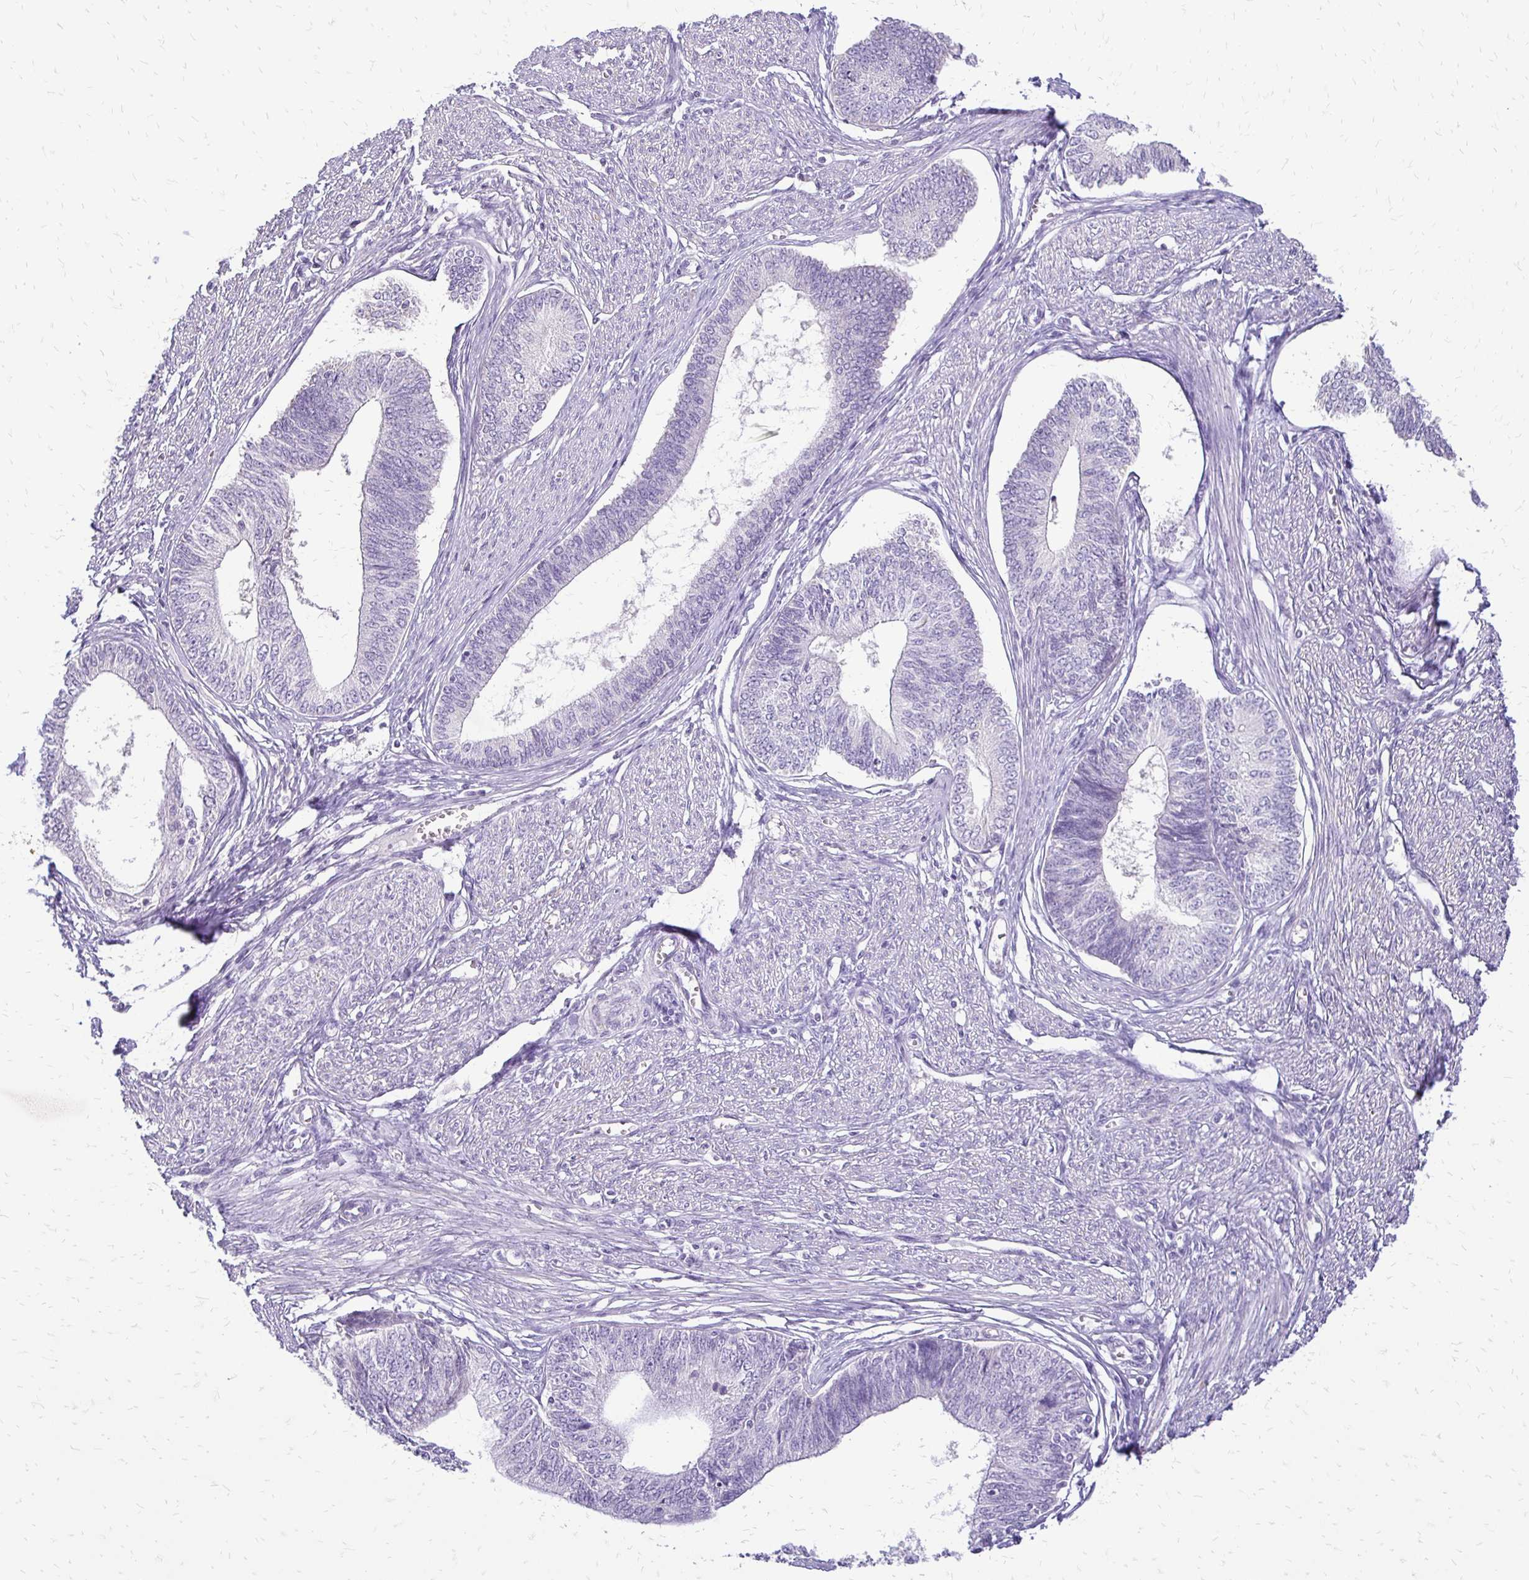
{"staining": {"intensity": "negative", "quantity": "none", "location": "none"}, "tissue": "endometrial cancer", "cell_type": "Tumor cells", "image_type": "cancer", "snomed": [{"axis": "morphology", "description": "Adenocarcinoma, NOS"}, {"axis": "topography", "description": "Endometrium"}], "caption": "This is a photomicrograph of immunohistochemistry (IHC) staining of endometrial adenocarcinoma, which shows no staining in tumor cells. (DAB (3,3'-diaminobenzidine) immunohistochemistry visualized using brightfield microscopy, high magnification).", "gene": "ALPG", "patient": {"sex": "female", "age": 68}}